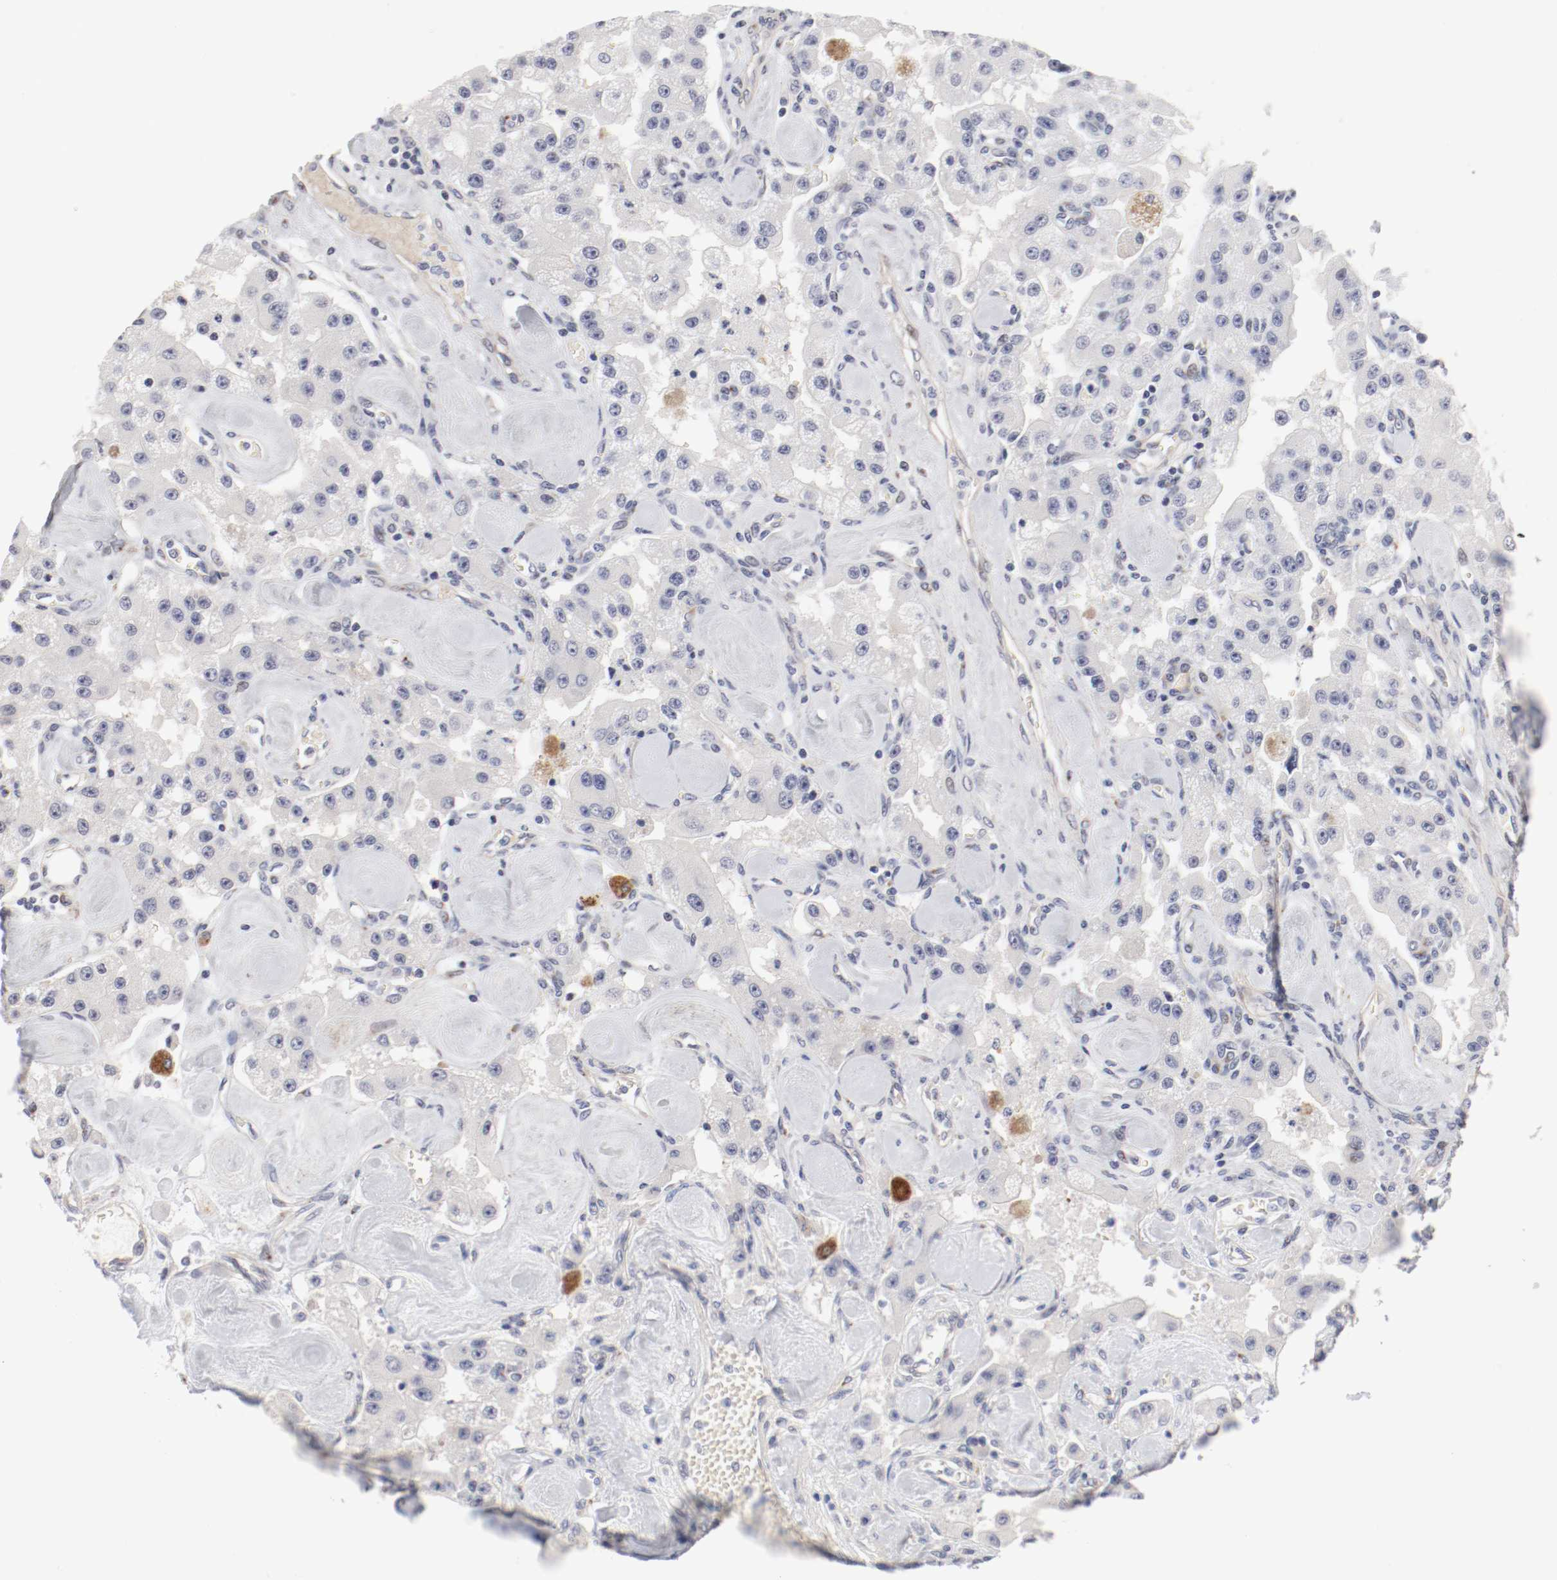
{"staining": {"intensity": "negative", "quantity": "none", "location": "none"}, "tissue": "carcinoid", "cell_type": "Tumor cells", "image_type": "cancer", "snomed": [{"axis": "morphology", "description": "Carcinoid, malignant, NOS"}, {"axis": "topography", "description": "Pancreas"}], "caption": "Tumor cells show no significant positivity in carcinoid.", "gene": "GPR143", "patient": {"sex": "male", "age": 41}}